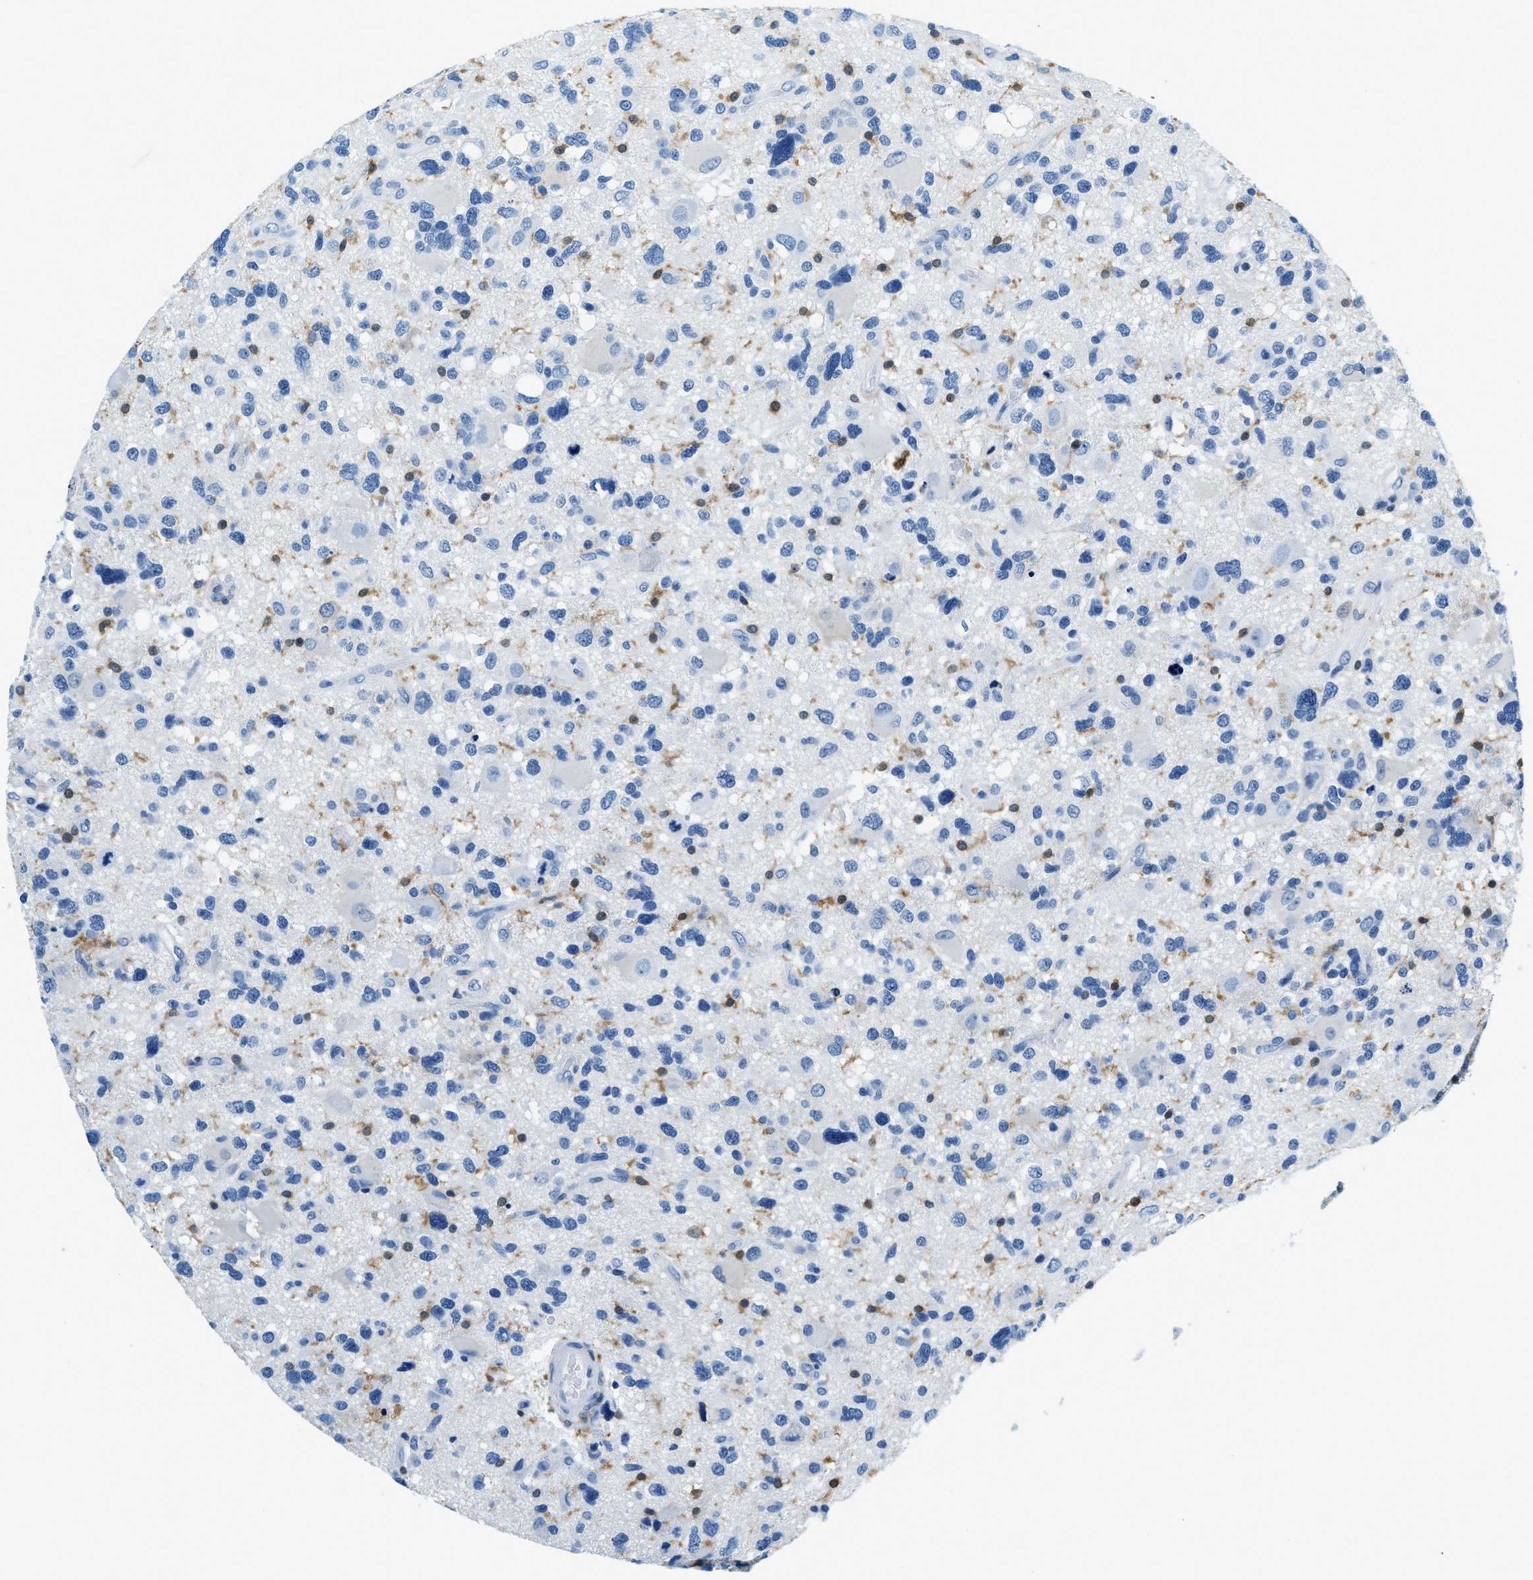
{"staining": {"intensity": "negative", "quantity": "none", "location": "none"}, "tissue": "glioma", "cell_type": "Tumor cells", "image_type": "cancer", "snomed": [{"axis": "morphology", "description": "Glioma, malignant, High grade"}, {"axis": "topography", "description": "Brain"}], "caption": "The image exhibits no staining of tumor cells in glioma.", "gene": "CAPG", "patient": {"sex": "male", "age": 33}}